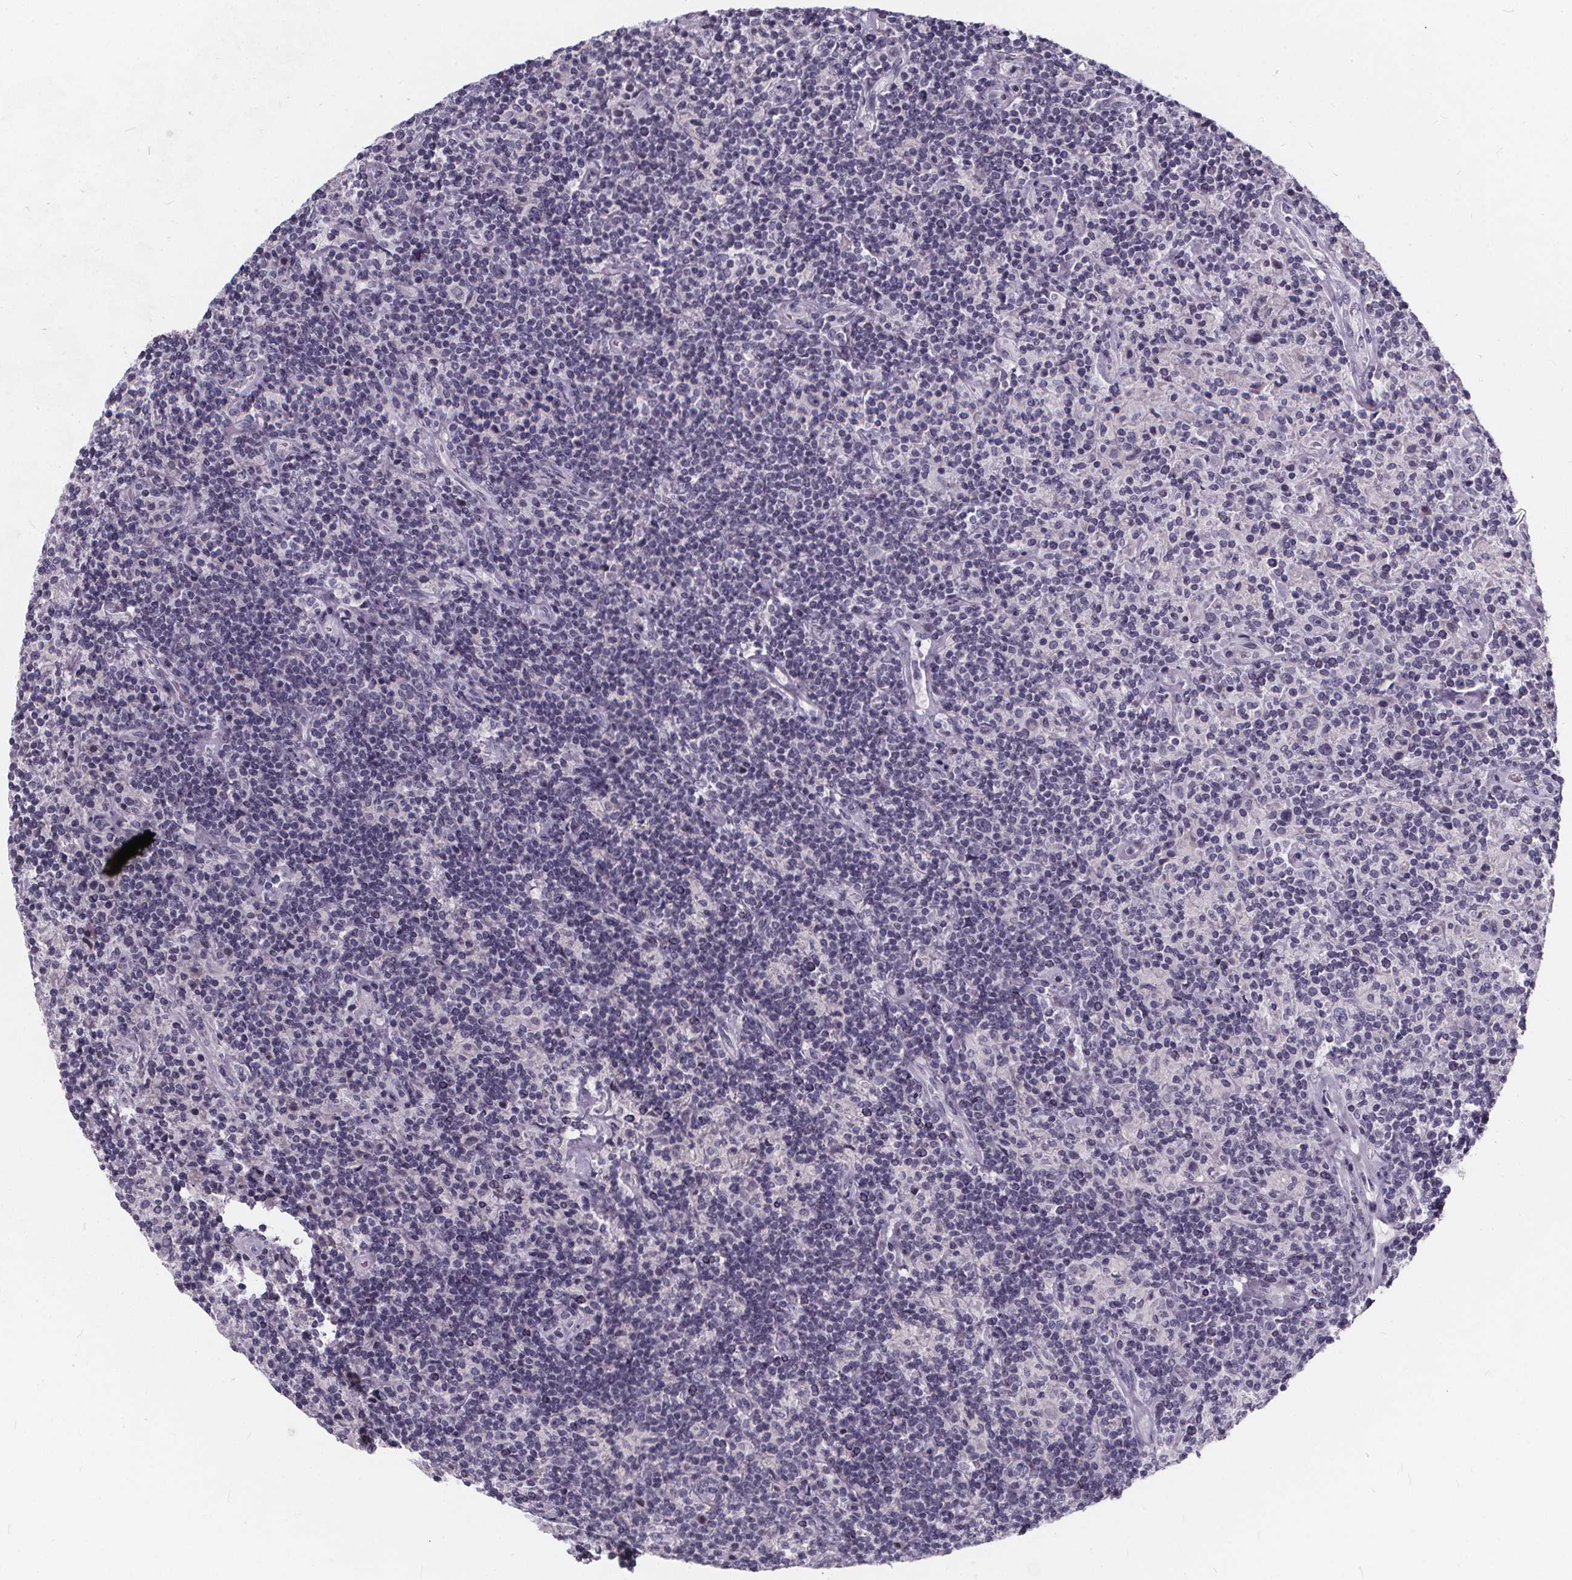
{"staining": {"intensity": "negative", "quantity": "none", "location": "none"}, "tissue": "lymphoma", "cell_type": "Tumor cells", "image_type": "cancer", "snomed": [{"axis": "morphology", "description": "Hodgkin's disease, NOS"}, {"axis": "topography", "description": "Lymph node"}], "caption": "Tumor cells show no significant protein positivity in lymphoma.", "gene": "SPEF2", "patient": {"sex": "male", "age": 70}}